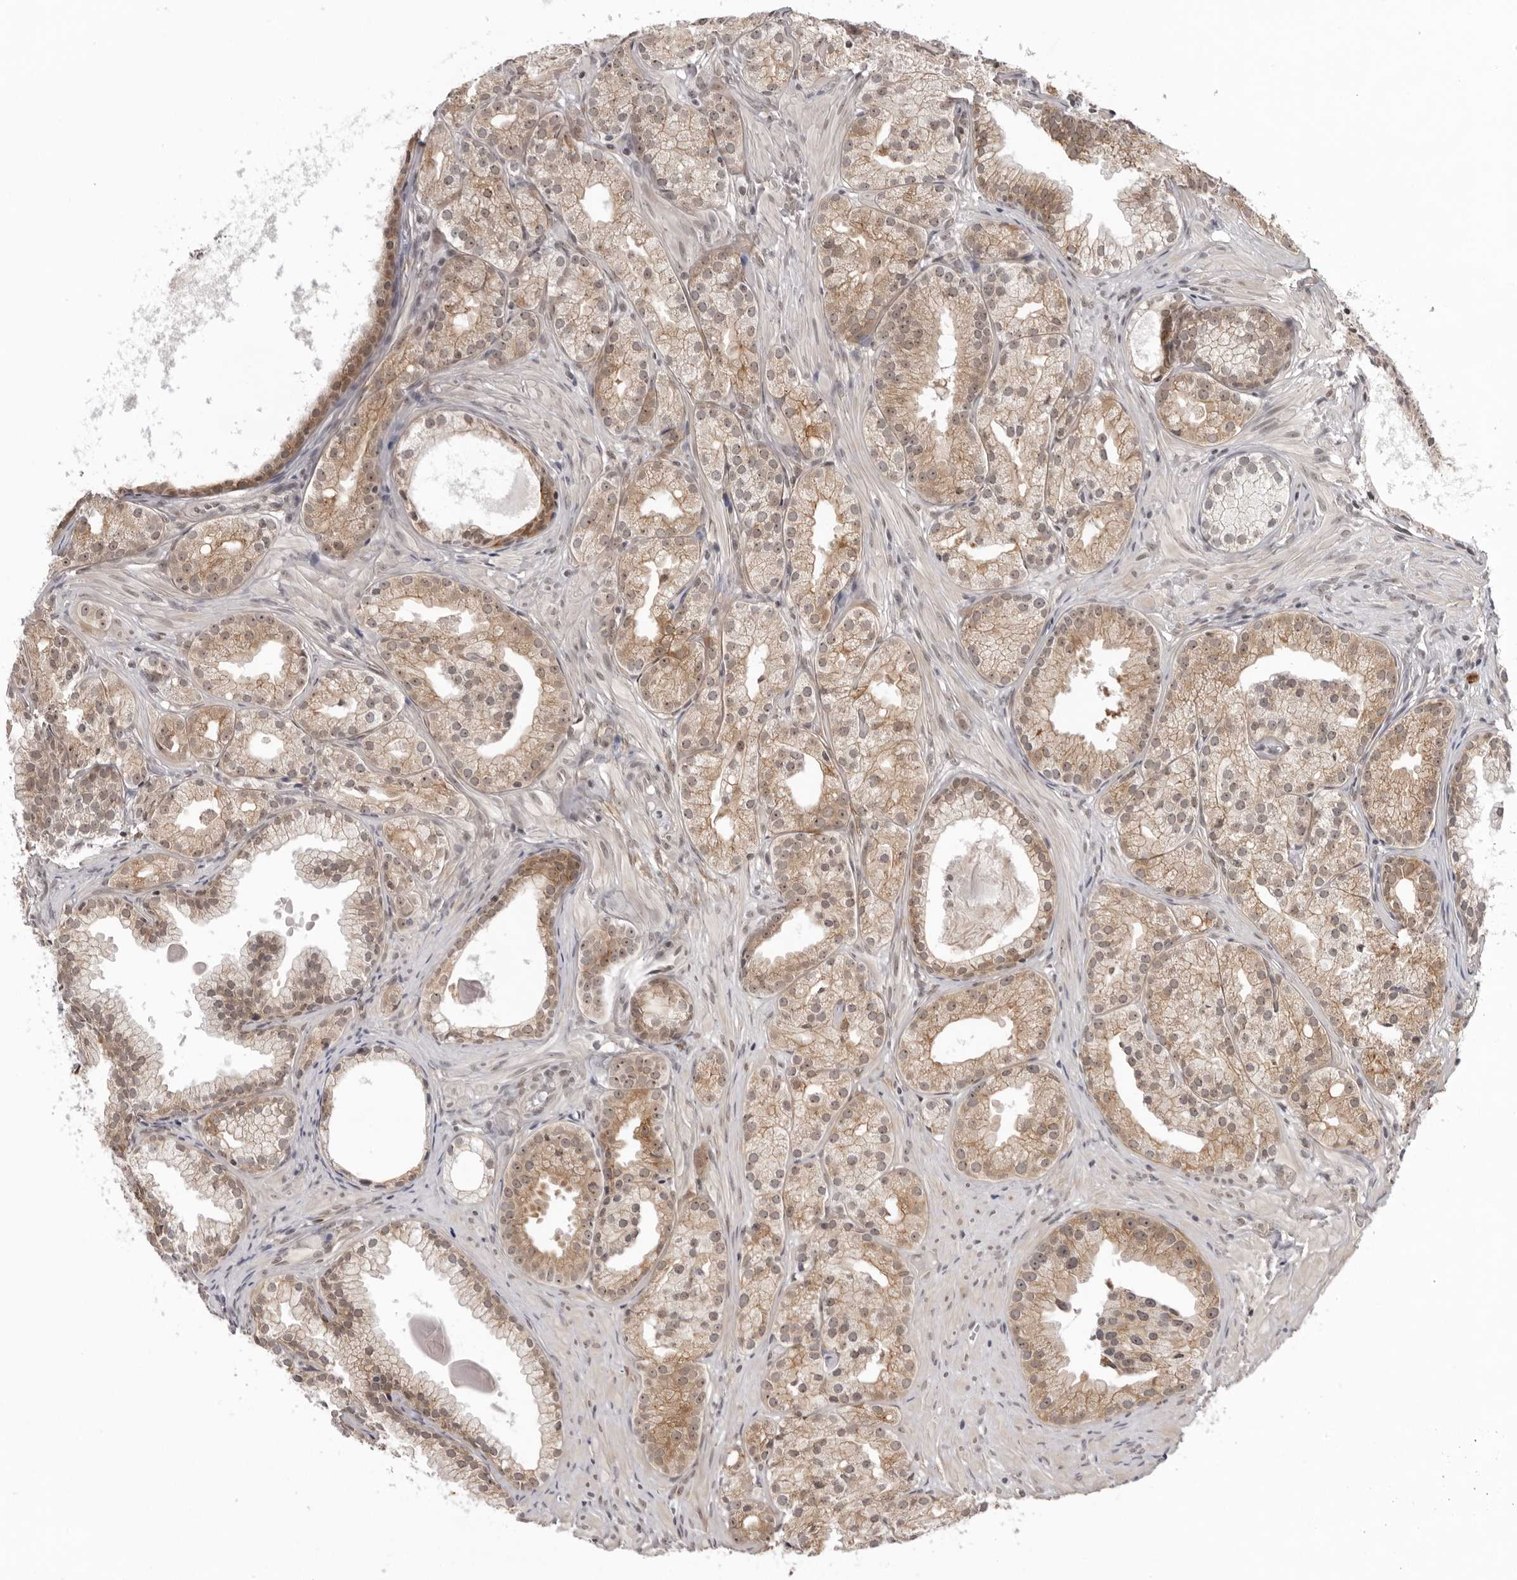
{"staining": {"intensity": "moderate", "quantity": ">75%", "location": "cytoplasmic/membranous"}, "tissue": "prostate cancer", "cell_type": "Tumor cells", "image_type": "cancer", "snomed": [{"axis": "morphology", "description": "Adenocarcinoma, Low grade"}, {"axis": "topography", "description": "Prostate"}], "caption": "IHC (DAB) staining of prostate cancer exhibits moderate cytoplasmic/membranous protein expression in approximately >75% of tumor cells.", "gene": "EXOSC10", "patient": {"sex": "male", "age": 88}}